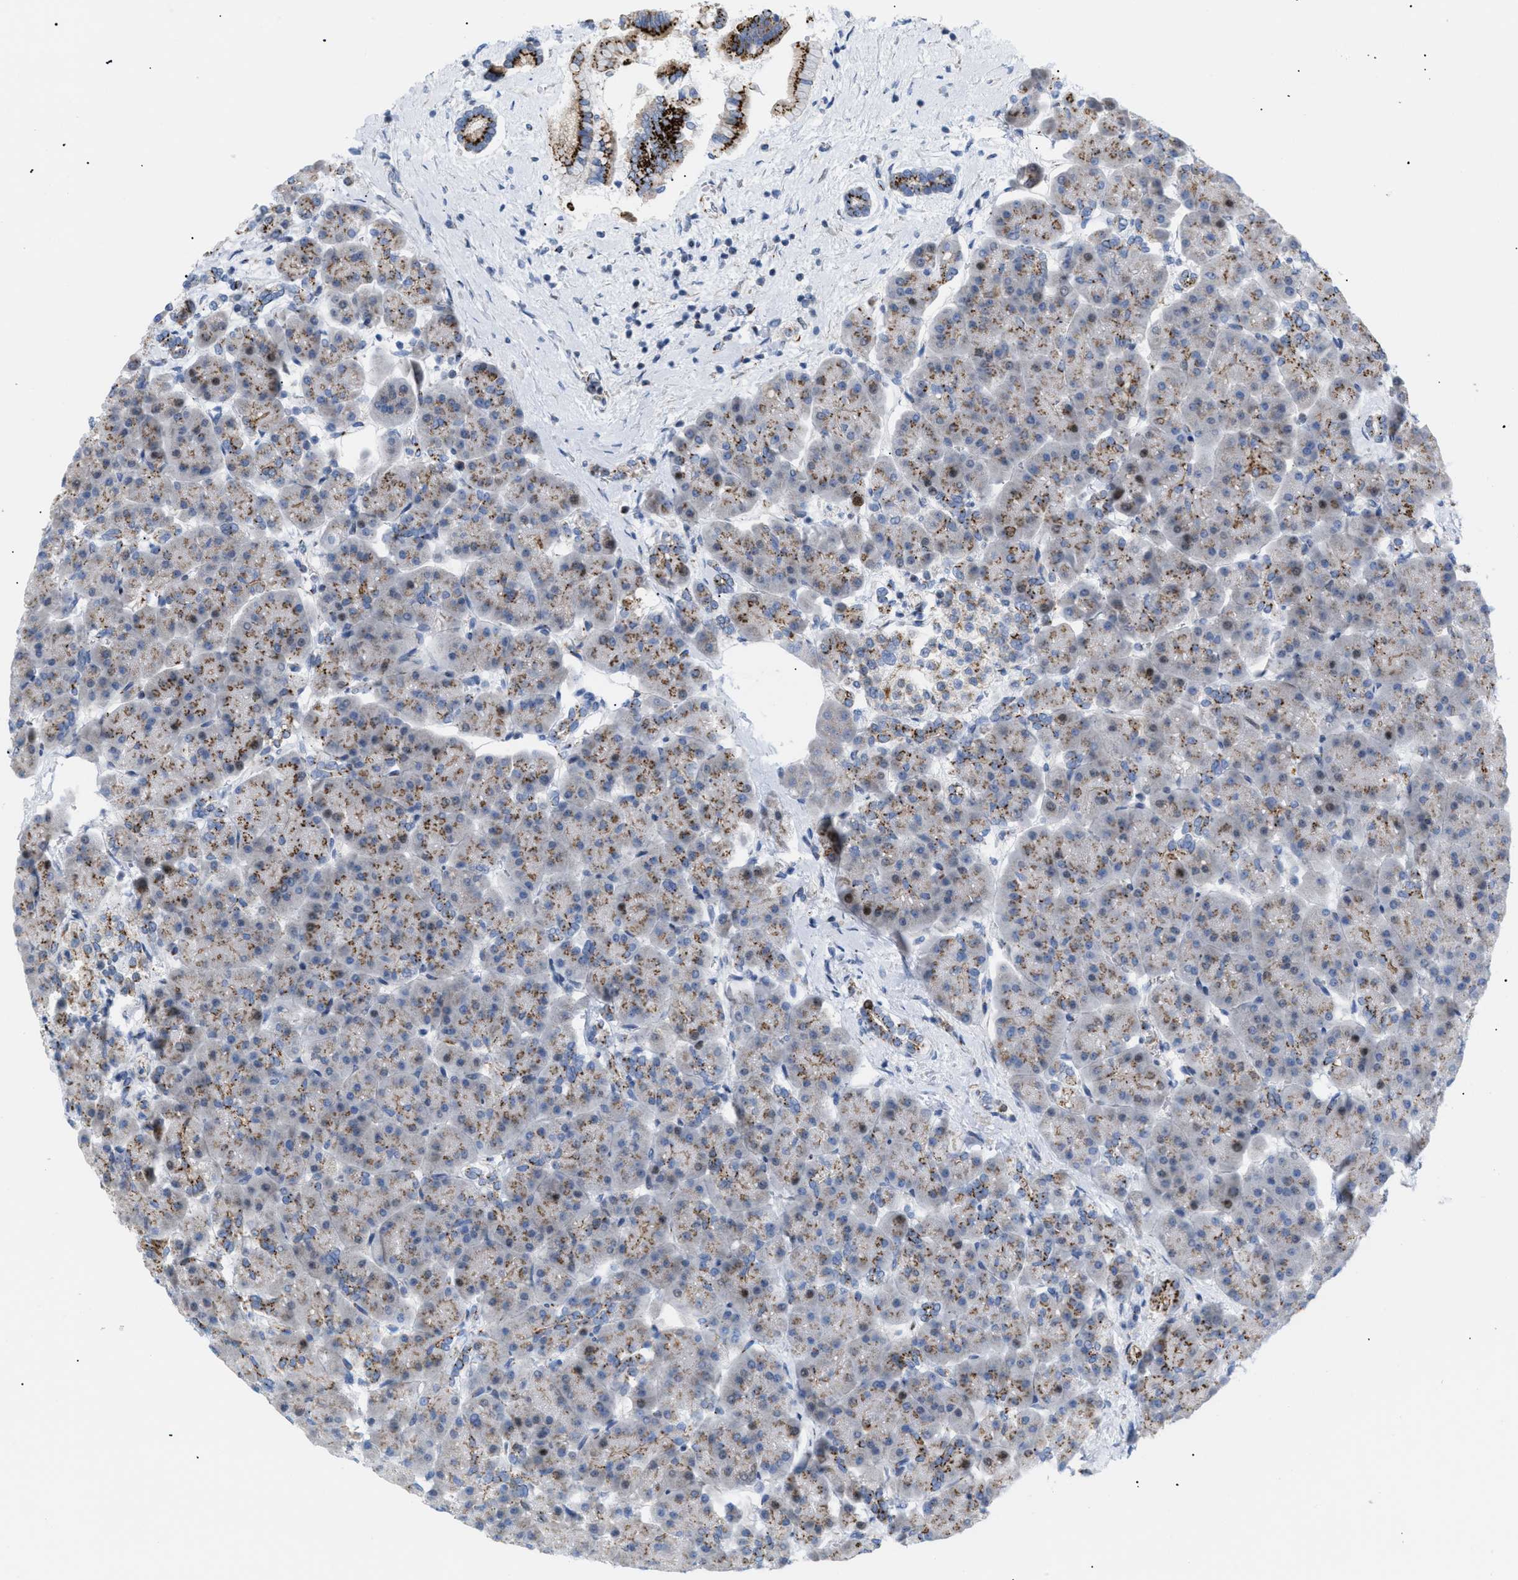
{"staining": {"intensity": "moderate", "quantity": "25%-75%", "location": "cytoplasmic/membranous"}, "tissue": "pancreas", "cell_type": "Exocrine glandular cells", "image_type": "normal", "snomed": [{"axis": "morphology", "description": "Normal tissue, NOS"}, {"axis": "topography", "description": "Pancreas"}], "caption": "Pancreas stained with immunohistochemistry shows moderate cytoplasmic/membranous positivity in approximately 25%-75% of exocrine glandular cells.", "gene": "TMEM17", "patient": {"sex": "female", "age": 70}}